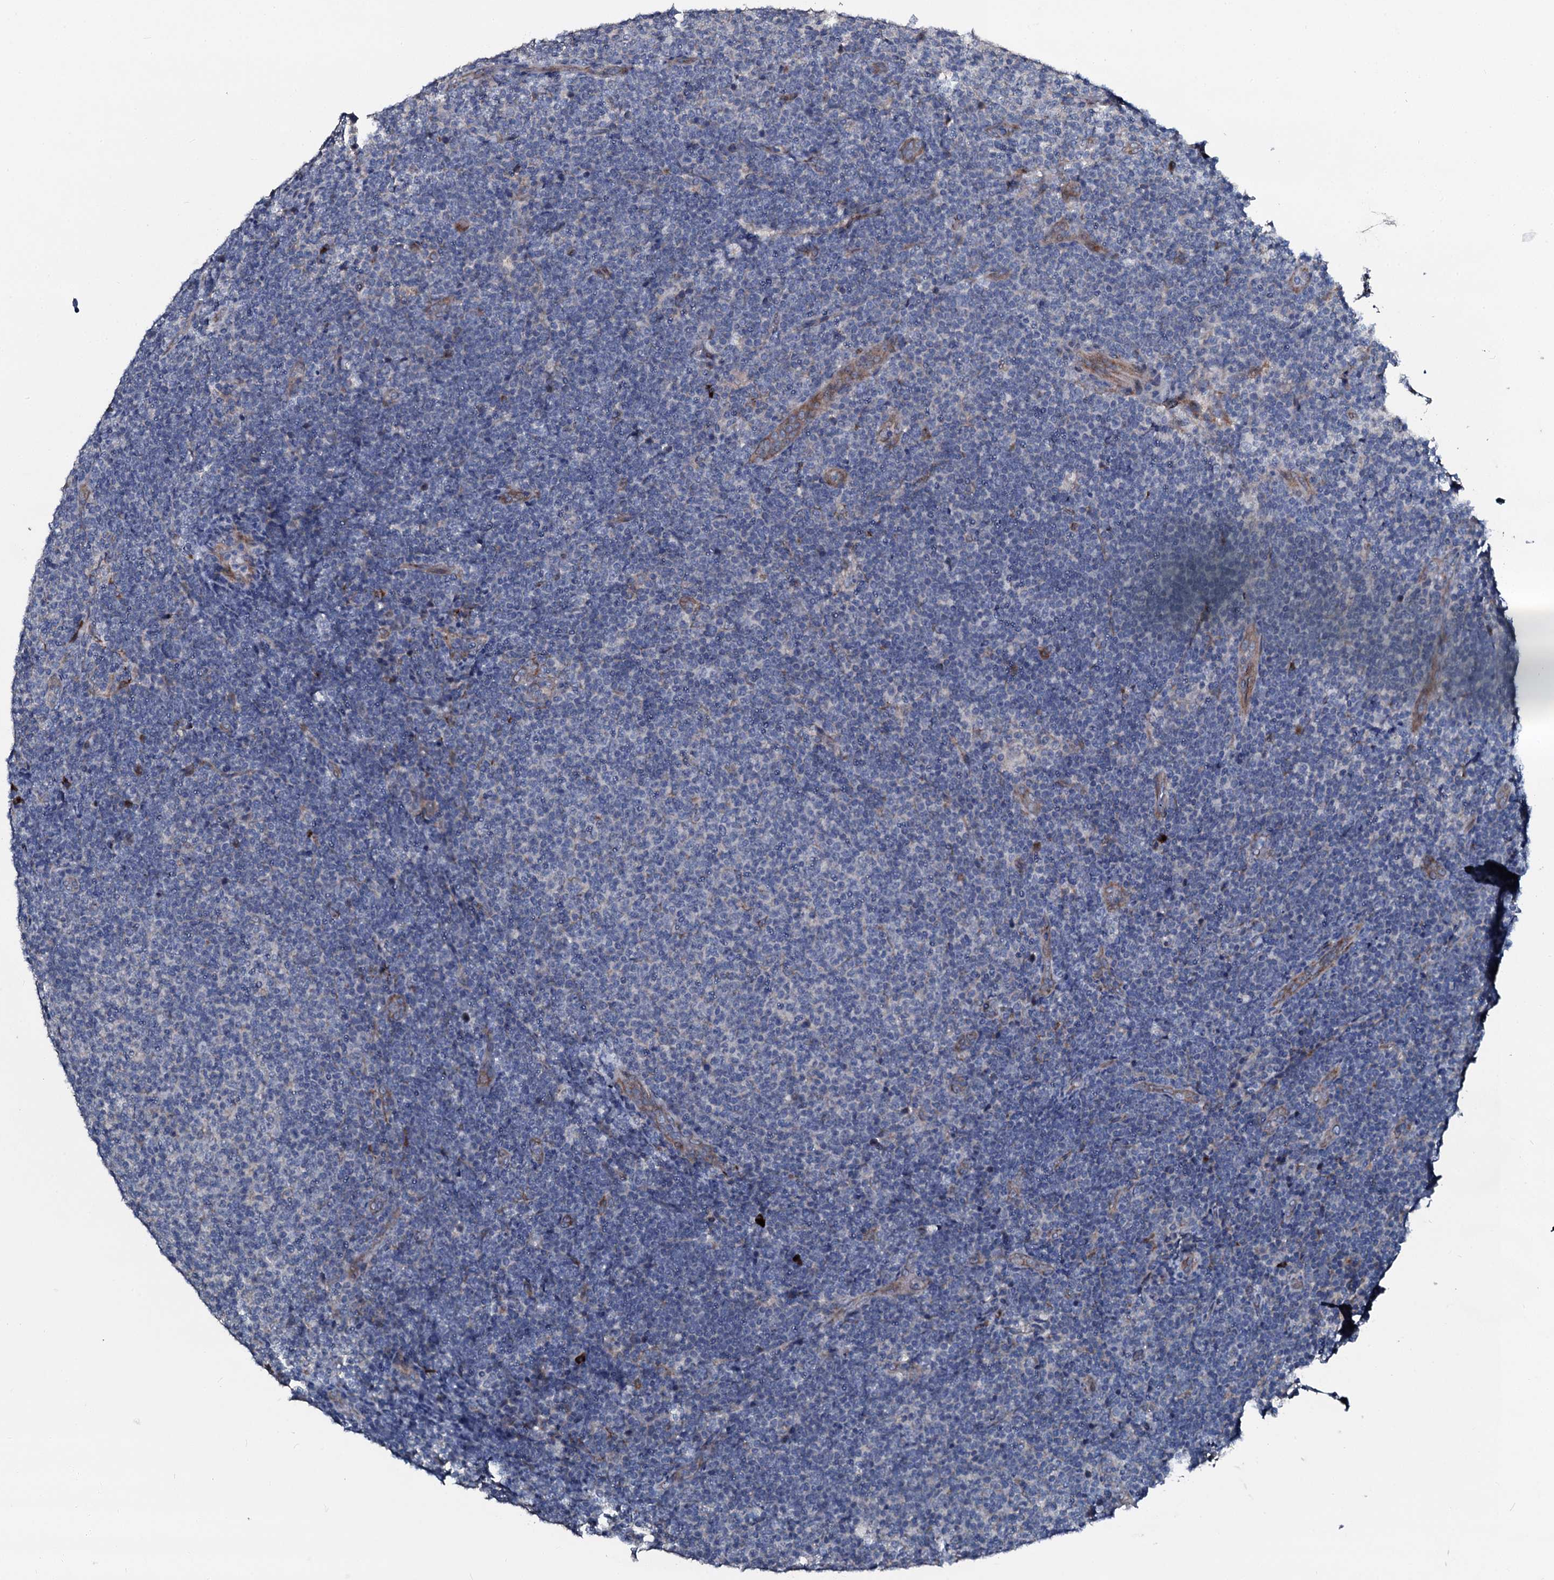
{"staining": {"intensity": "negative", "quantity": "none", "location": "none"}, "tissue": "lymphoma", "cell_type": "Tumor cells", "image_type": "cancer", "snomed": [{"axis": "morphology", "description": "Malignant lymphoma, non-Hodgkin's type, Low grade"}, {"axis": "topography", "description": "Lymph node"}], "caption": "Immunohistochemistry (IHC) of lymphoma reveals no positivity in tumor cells.", "gene": "IL12B", "patient": {"sex": "male", "age": 66}}